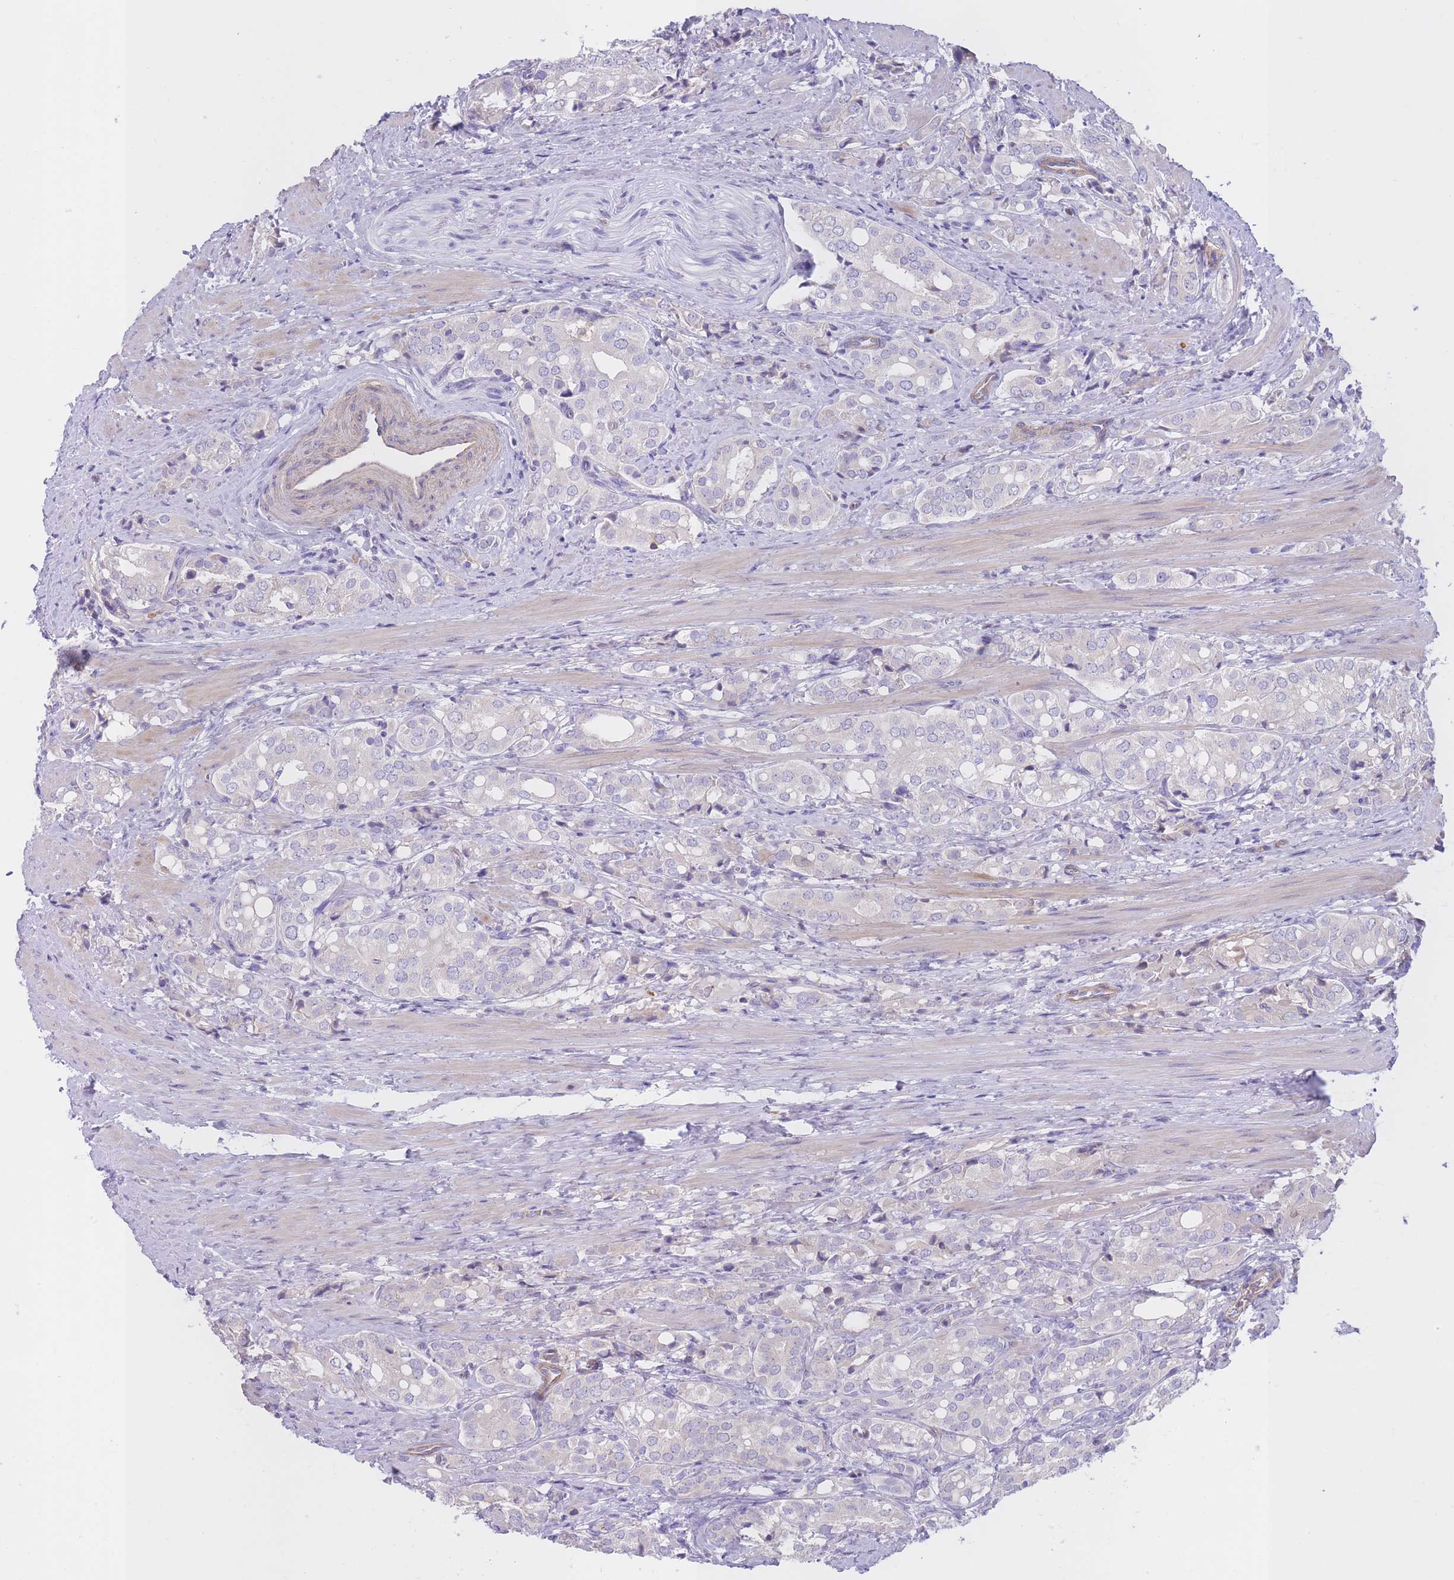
{"staining": {"intensity": "negative", "quantity": "none", "location": "none"}, "tissue": "prostate cancer", "cell_type": "Tumor cells", "image_type": "cancer", "snomed": [{"axis": "morphology", "description": "Adenocarcinoma, High grade"}, {"axis": "topography", "description": "Prostate"}], "caption": "The photomicrograph shows no staining of tumor cells in high-grade adenocarcinoma (prostate). Brightfield microscopy of immunohistochemistry (IHC) stained with DAB (3,3'-diaminobenzidine) (brown) and hematoxylin (blue), captured at high magnification.", "gene": "LDB3", "patient": {"sex": "male", "age": 71}}